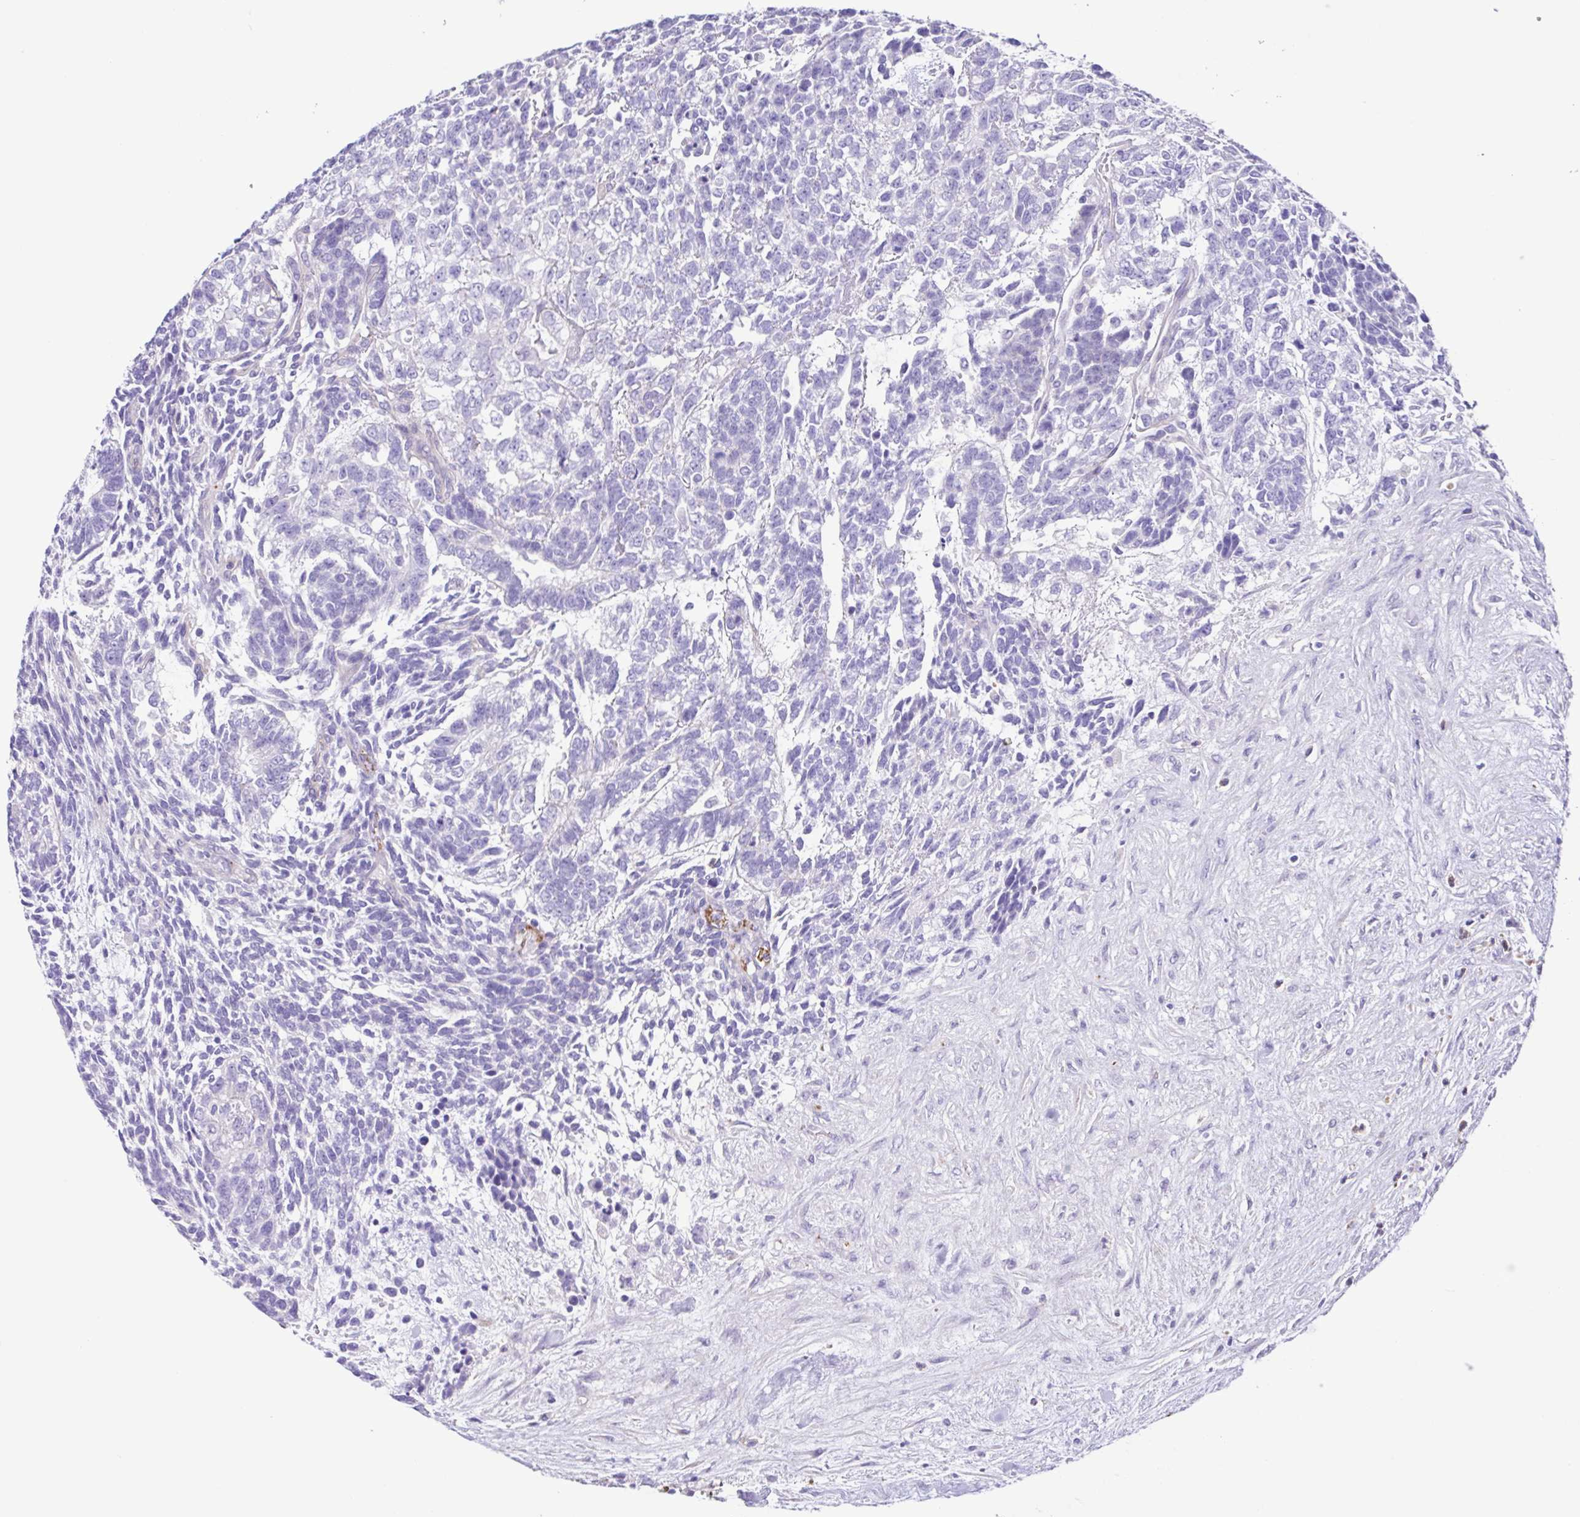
{"staining": {"intensity": "negative", "quantity": "none", "location": "none"}, "tissue": "testis cancer", "cell_type": "Tumor cells", "image_type": "cancer", "snomed": [{"axis": "morphology", "description": "Carcinoma, Embryonal, NOS"}, {"axis": "topography", "description": "Testis"}], "caption": "Immunohistochemistry (IHC) of human testis embryonal carcinoma displays no staining in tumor cells.", "gene": "CYP11B1", "patient": {"sex": "male", "age": 23}}